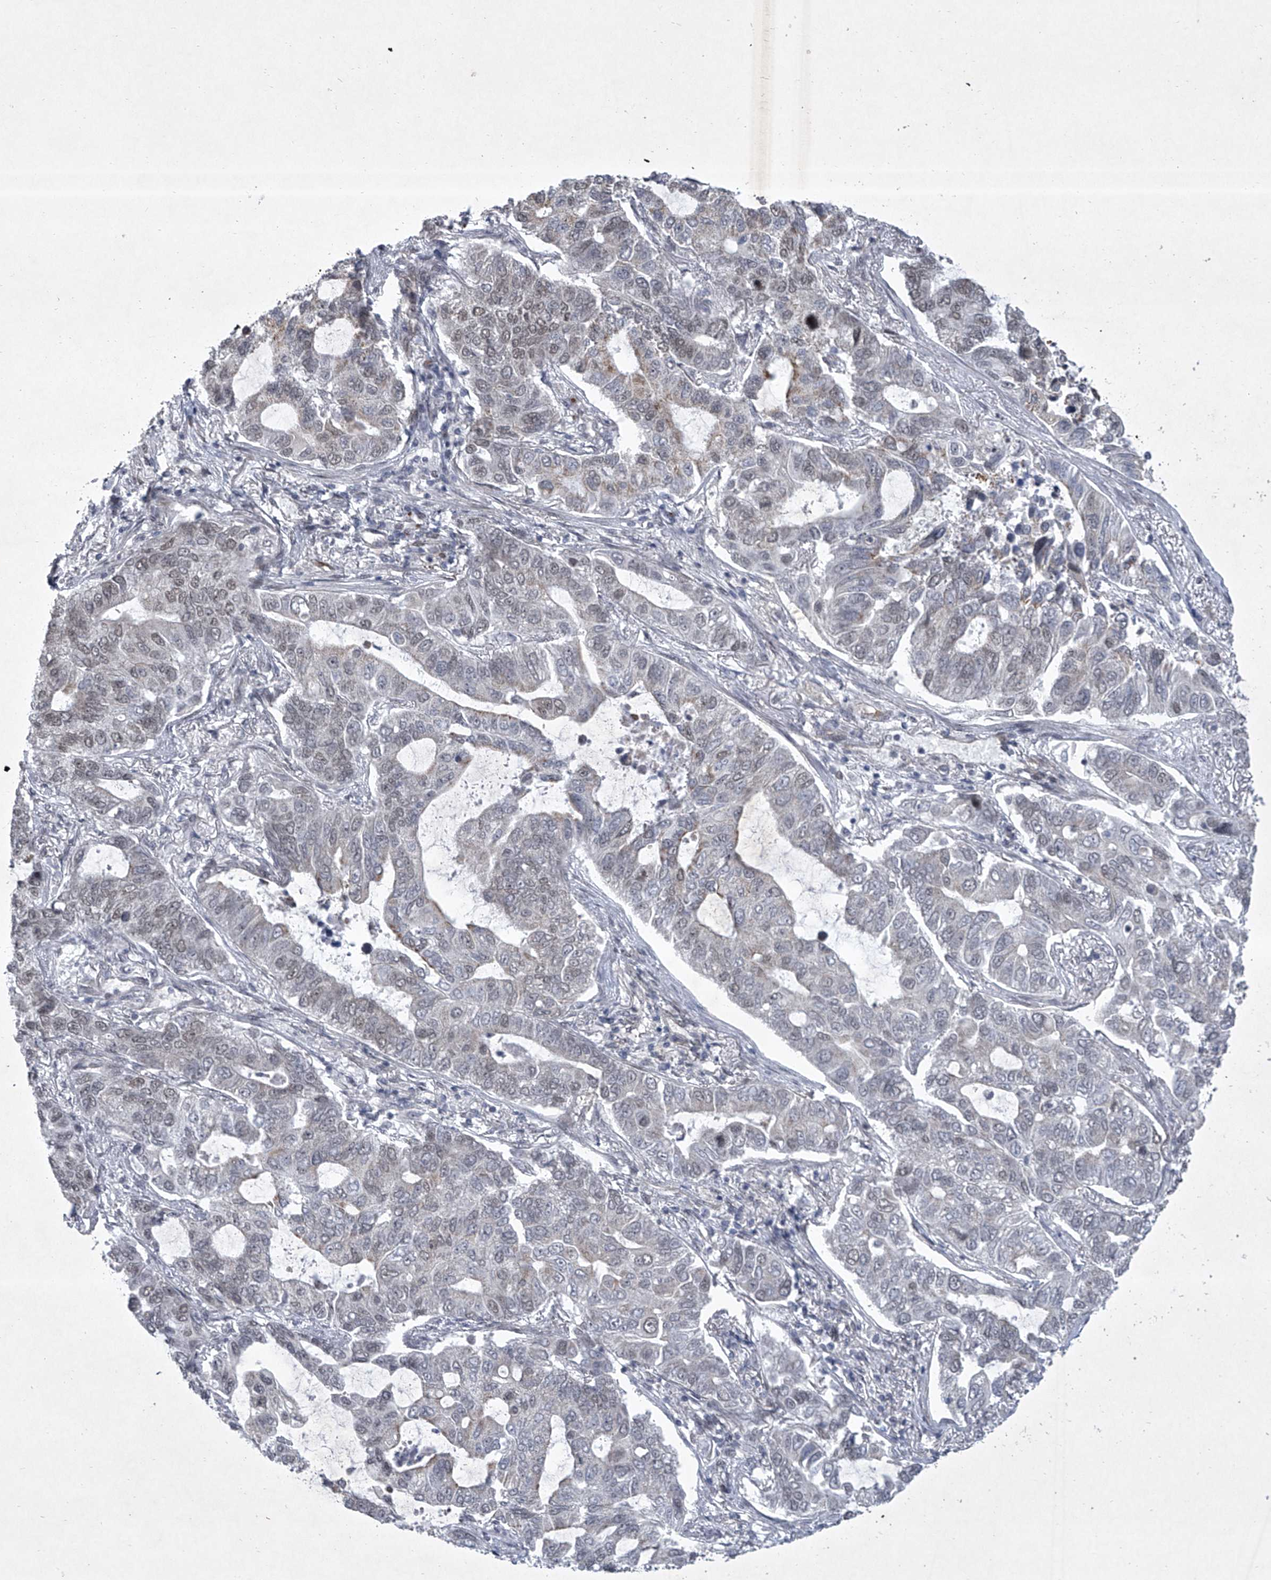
{"staining": {"intensity": "weak", "quantity": "<25%", "location": "cytoplasmic/membranous"}, "tissue": "lung cancer", "cell_type": "Tumor cells", "image_type": "cancer", "snomed": [{"axis": "morphology", "description": "Adenocarcinoma, NOS"}, {"axis": "topography", "description": "Lung"}], "caption": "Protein analysis of adenocarcinoma (lung) shows no significant staining in tumor cells. (DAB immunohistochemistry (IHC), high magnification).", "gene": "MLLT1", "patient": {"sex": "male", "age": 64}}